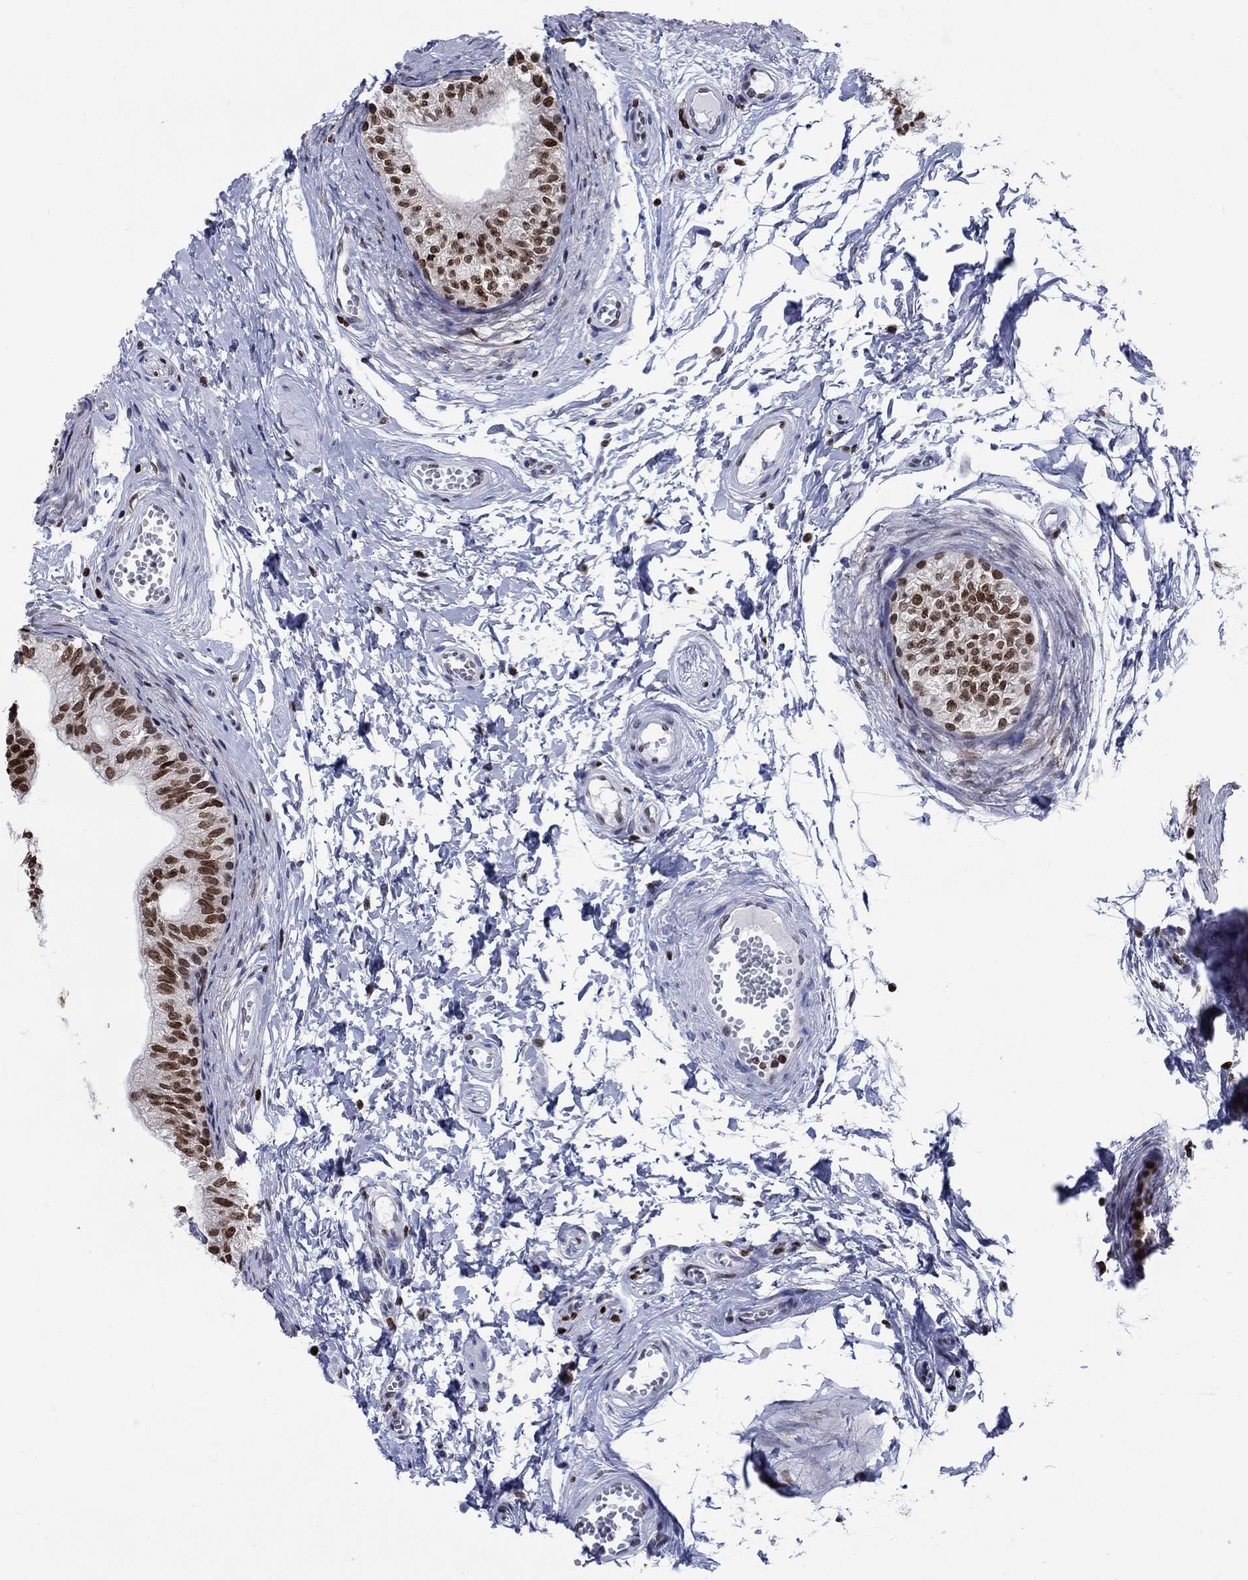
{"staining": {"intensity": "strong", "quantity": ">75%", "location": "nuclear"}, "tissue": "epididymis", "cell_type": "Glandular cells", "image_type": "normal", "snomed": [{"axis": "morphology", "description": "Normal tissue, NOS"}, {"axis": "topography", "description": "Epididymis"}], "caption": "Strong nuclear expression for a protein is appreciated in approximately >75% of glandular cells of benign epididymis using IHC.", "gene": "HMGA1", "patient": {"sex": "male", "age": 22}}